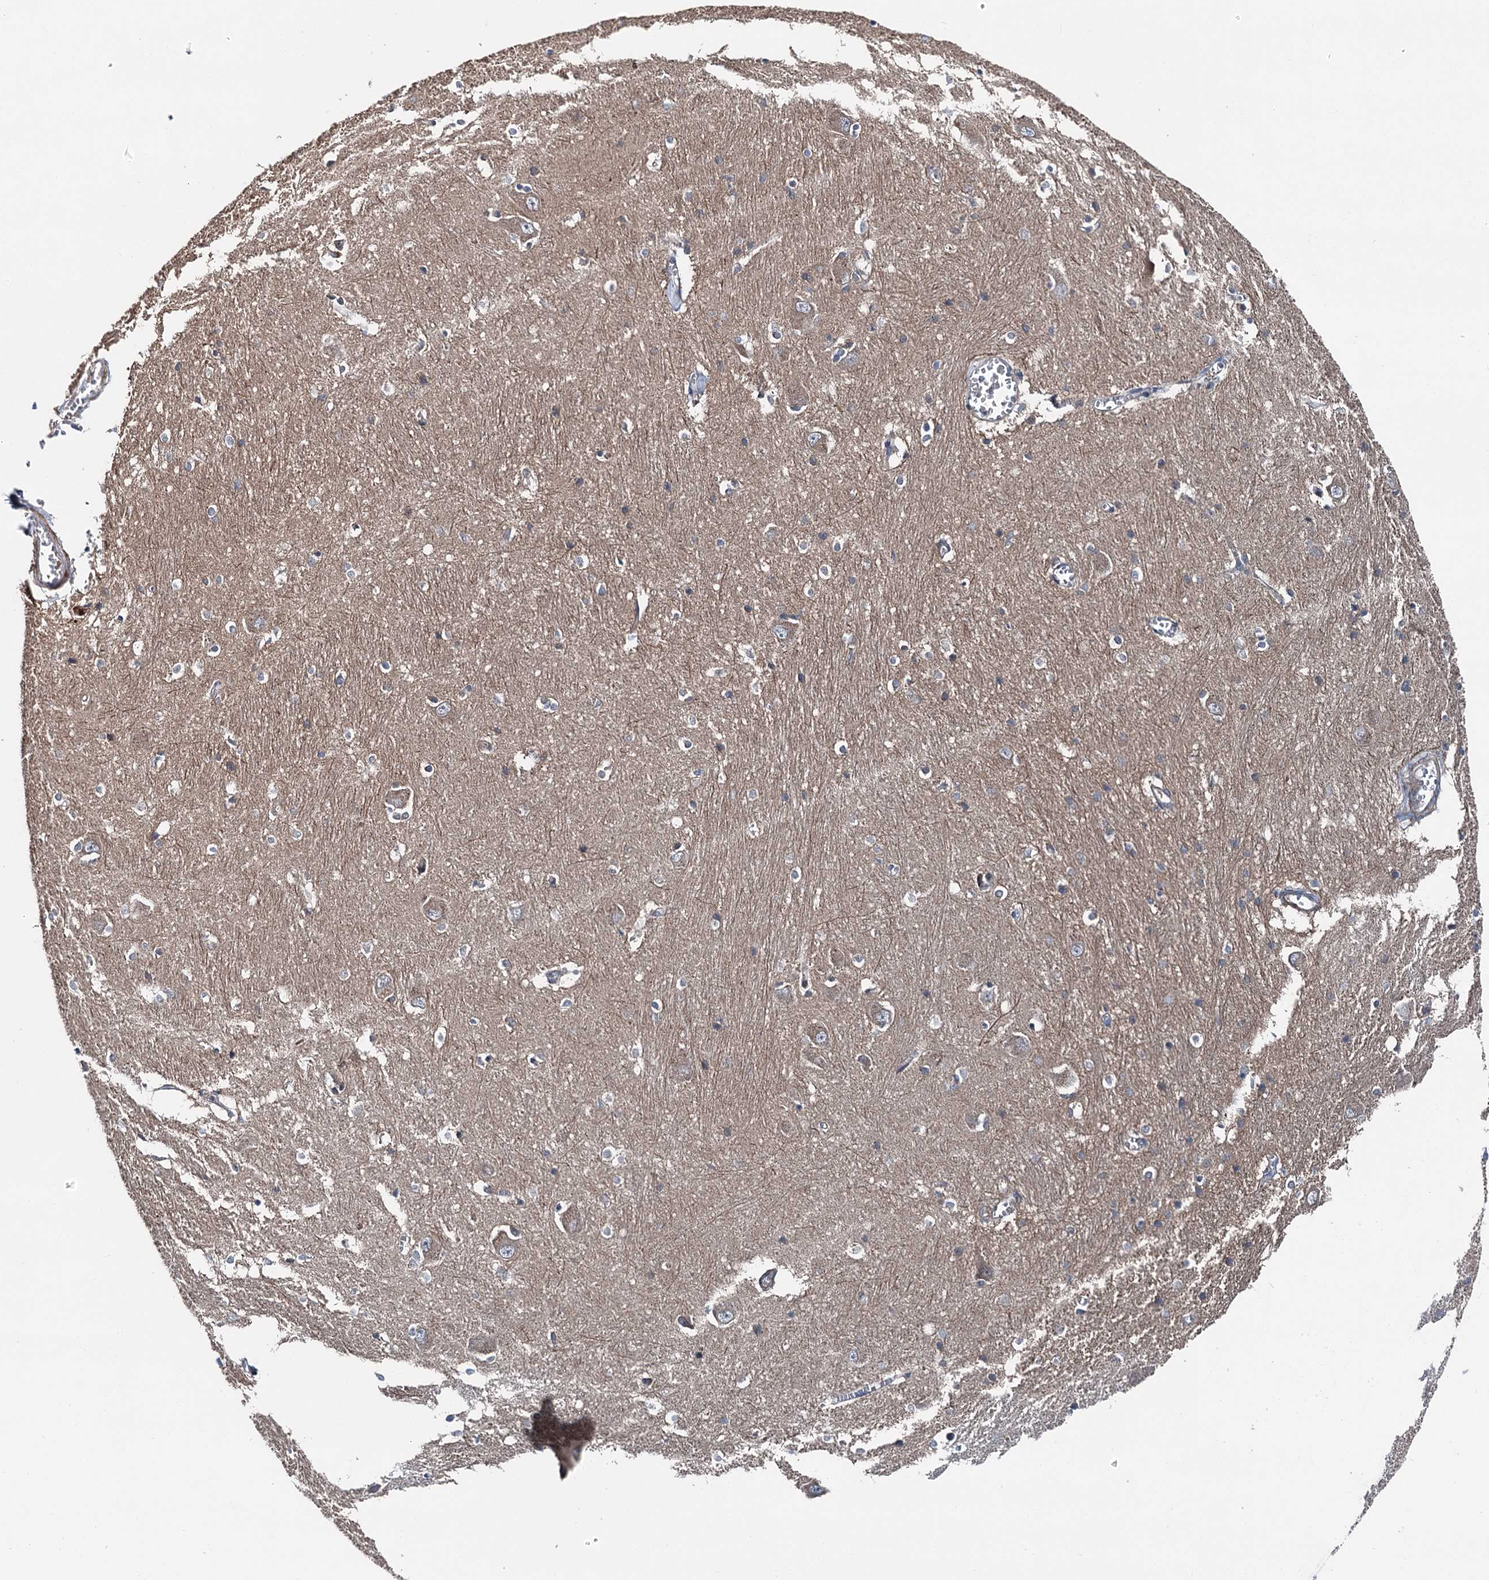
{"staining": {"intensity": "weak", "quantity": "25%-75%", "location": "cytoplasmic/membranous"}, "tissue": "caudate", "cell_type": "Glial cells", "image_type": "normal", "snomed": [{"axis": "morphology", "description": "Normal tissue, NOS"}, {"axis": "topography", "description": "Lateral ventricle wall"}], "caption": "Immunohistochemical staining of normal human caudate exhibits 25%-75% levels of weak cytoplasmic/membranous protein positivity in approximately 25%-75% of glial cells.", "gene": "SLC22A25", "patient": {"sex": "male", "age": 37}}